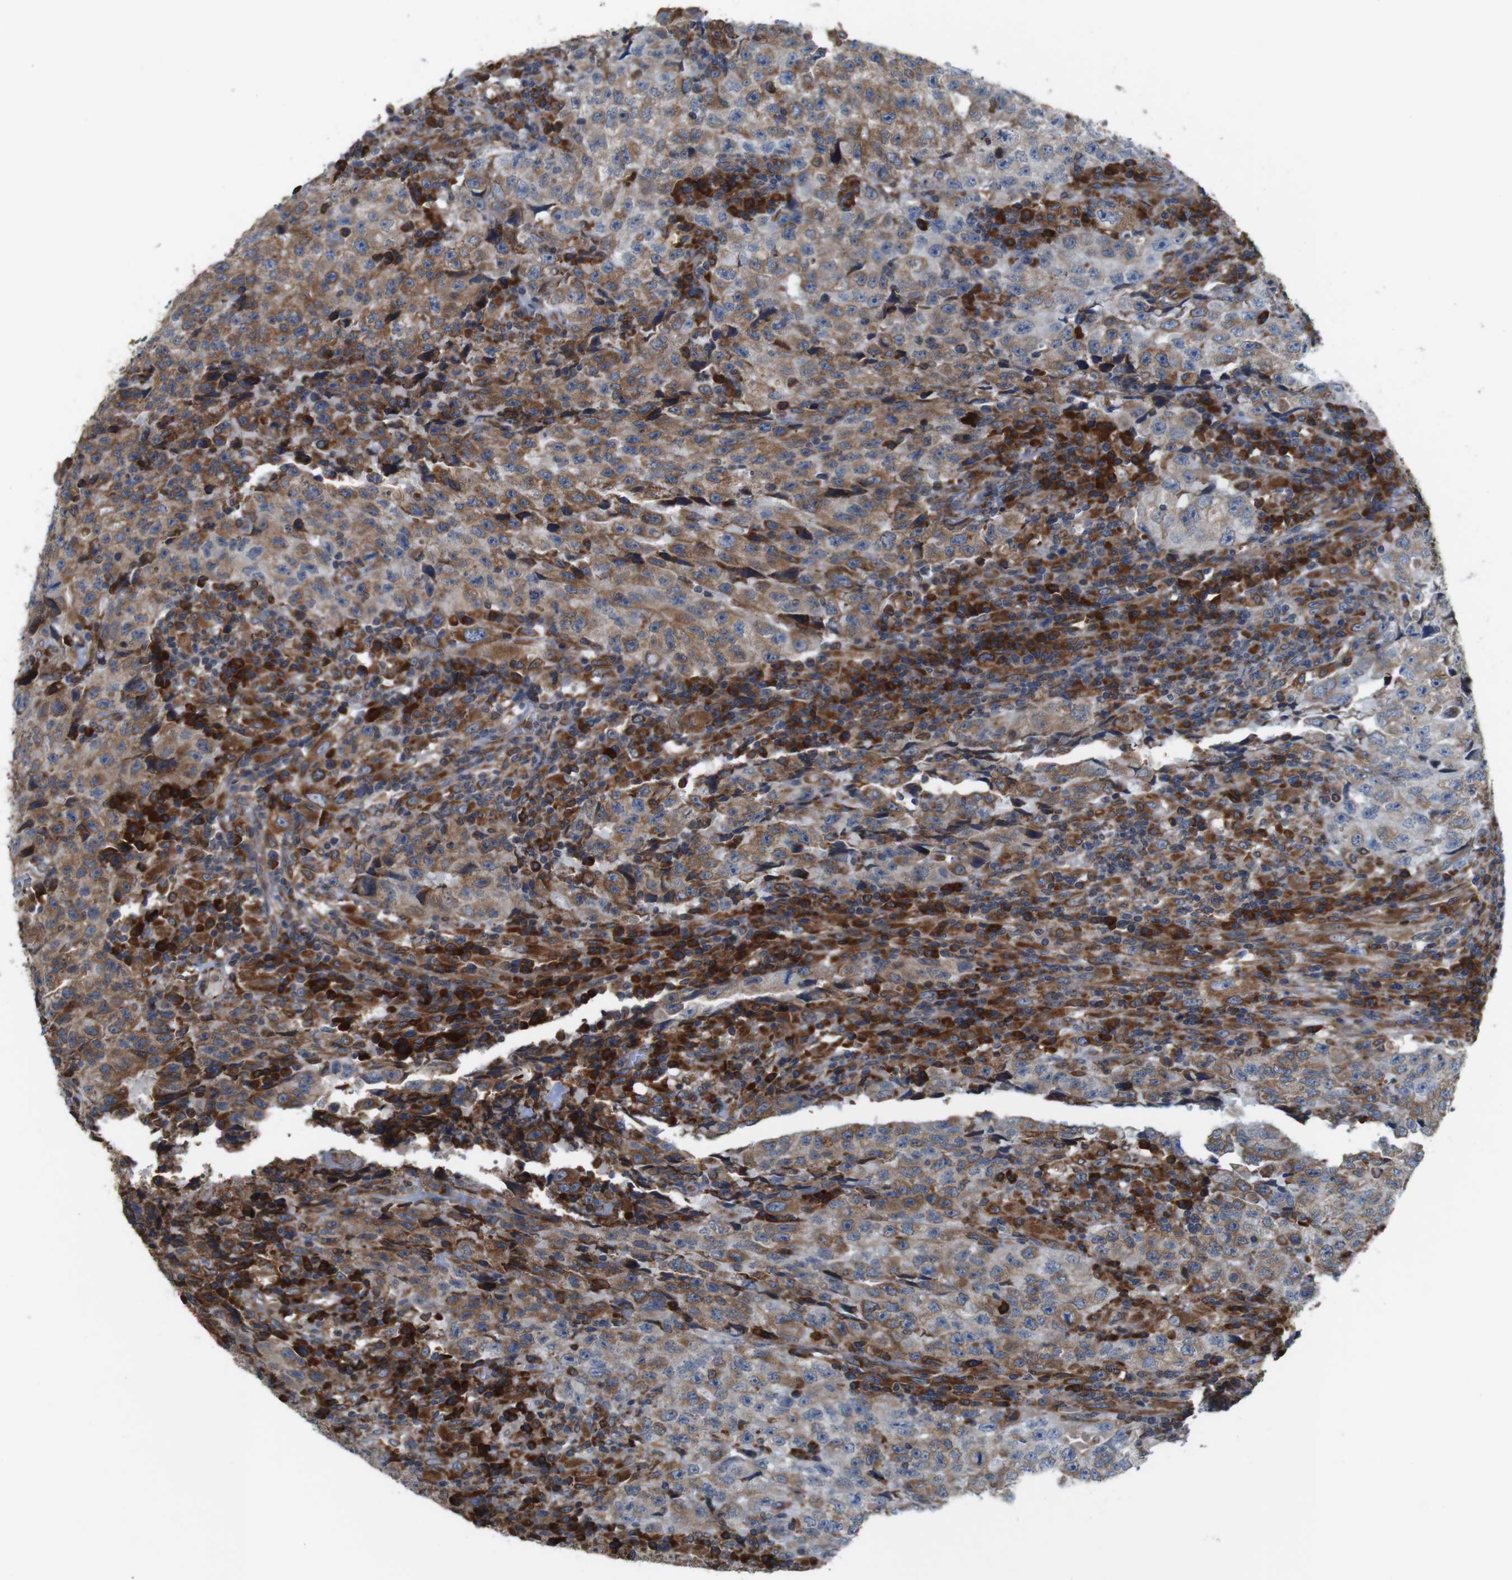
{"staining": {"intensity": "moderate", "quantity": ">75%", "location": "cytoplasmic/membranous"}, "tissue": "testis cancer", "cell_type": "Tumor cells", "image_type": "cancer", "snomed": [{"axis": "morphology", "description": "Necrosis, NOS"}, {"axis": "morphology", "description": "Carcinoma, Embryonal, NOS"}, {"axis": "topography", "description": "Testis"}], "caption": "Immunohistochemical staining of testis cancer (embryonal carcinoma) demonstrates moderate cytoplasmic/membranous protein expression in about >75% of tumor cells. The staining was performed using DAB to visualize the protein expression in brown, while the nuclei were stained in blue with hematoxylin (Magnification: 20x).", "gene": "UGGT1", "patient": {"sex": "male", "age": 19}}